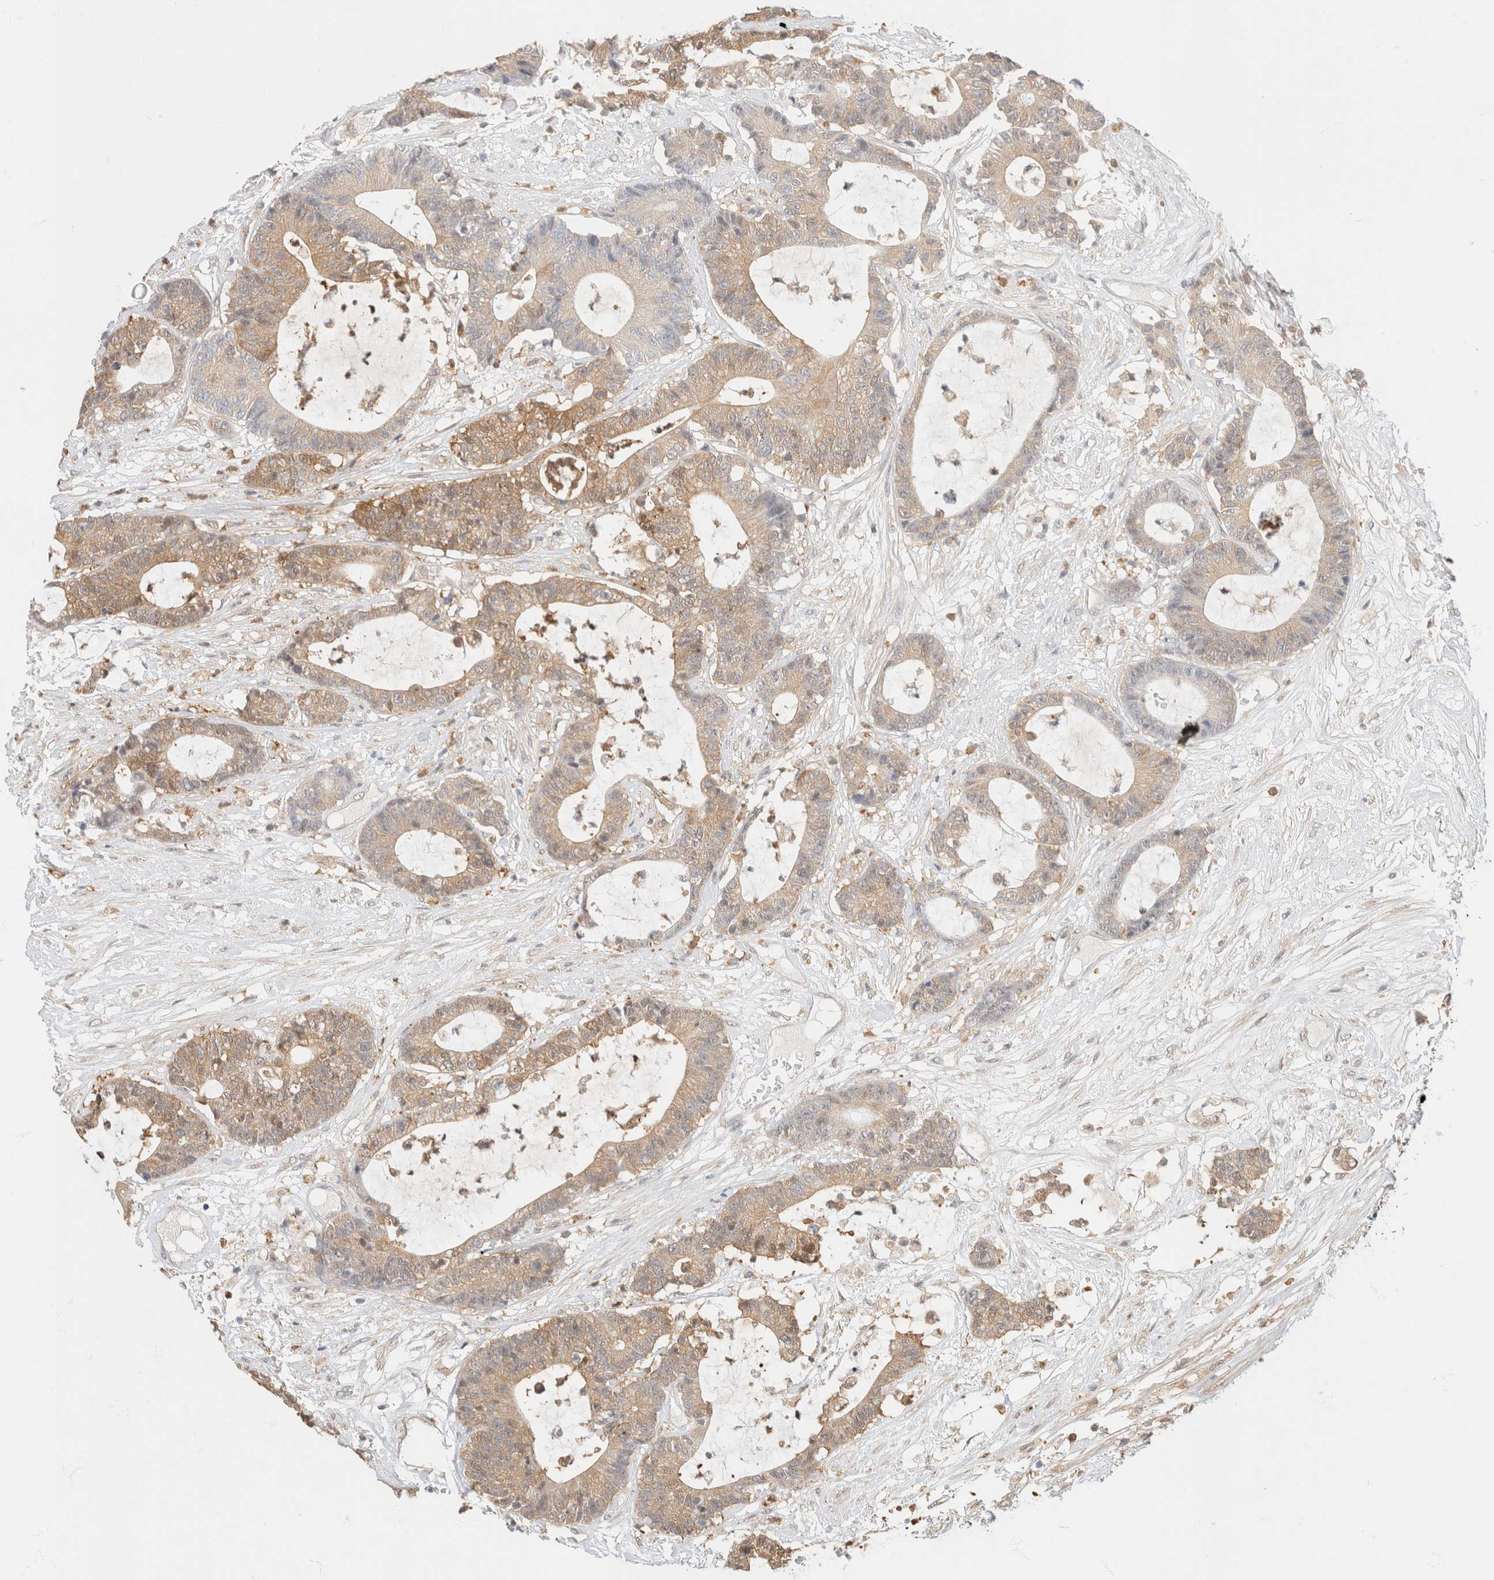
{"staining": {"intensity": "moderate", "quantity": "25%-75%", "location": "cytoplasmic/membranous"}, "tissue": "colorectal cancer", "cell_type": "Tumor cells", "image_type": "cancer", "snomed": [{"axis": "morphology", "description": "Adenocarcinoma, NOS"}, {"axis": "topography", "description": "Colon"}], "caption": "Tumor cells demonstrate medium levels of moderate cytoplasmic/membranous expression in approximately 25%-75% of cells in human colorectal cancer.", "gene": "GPI", "patient": {"sex": "female", "age": 84}}